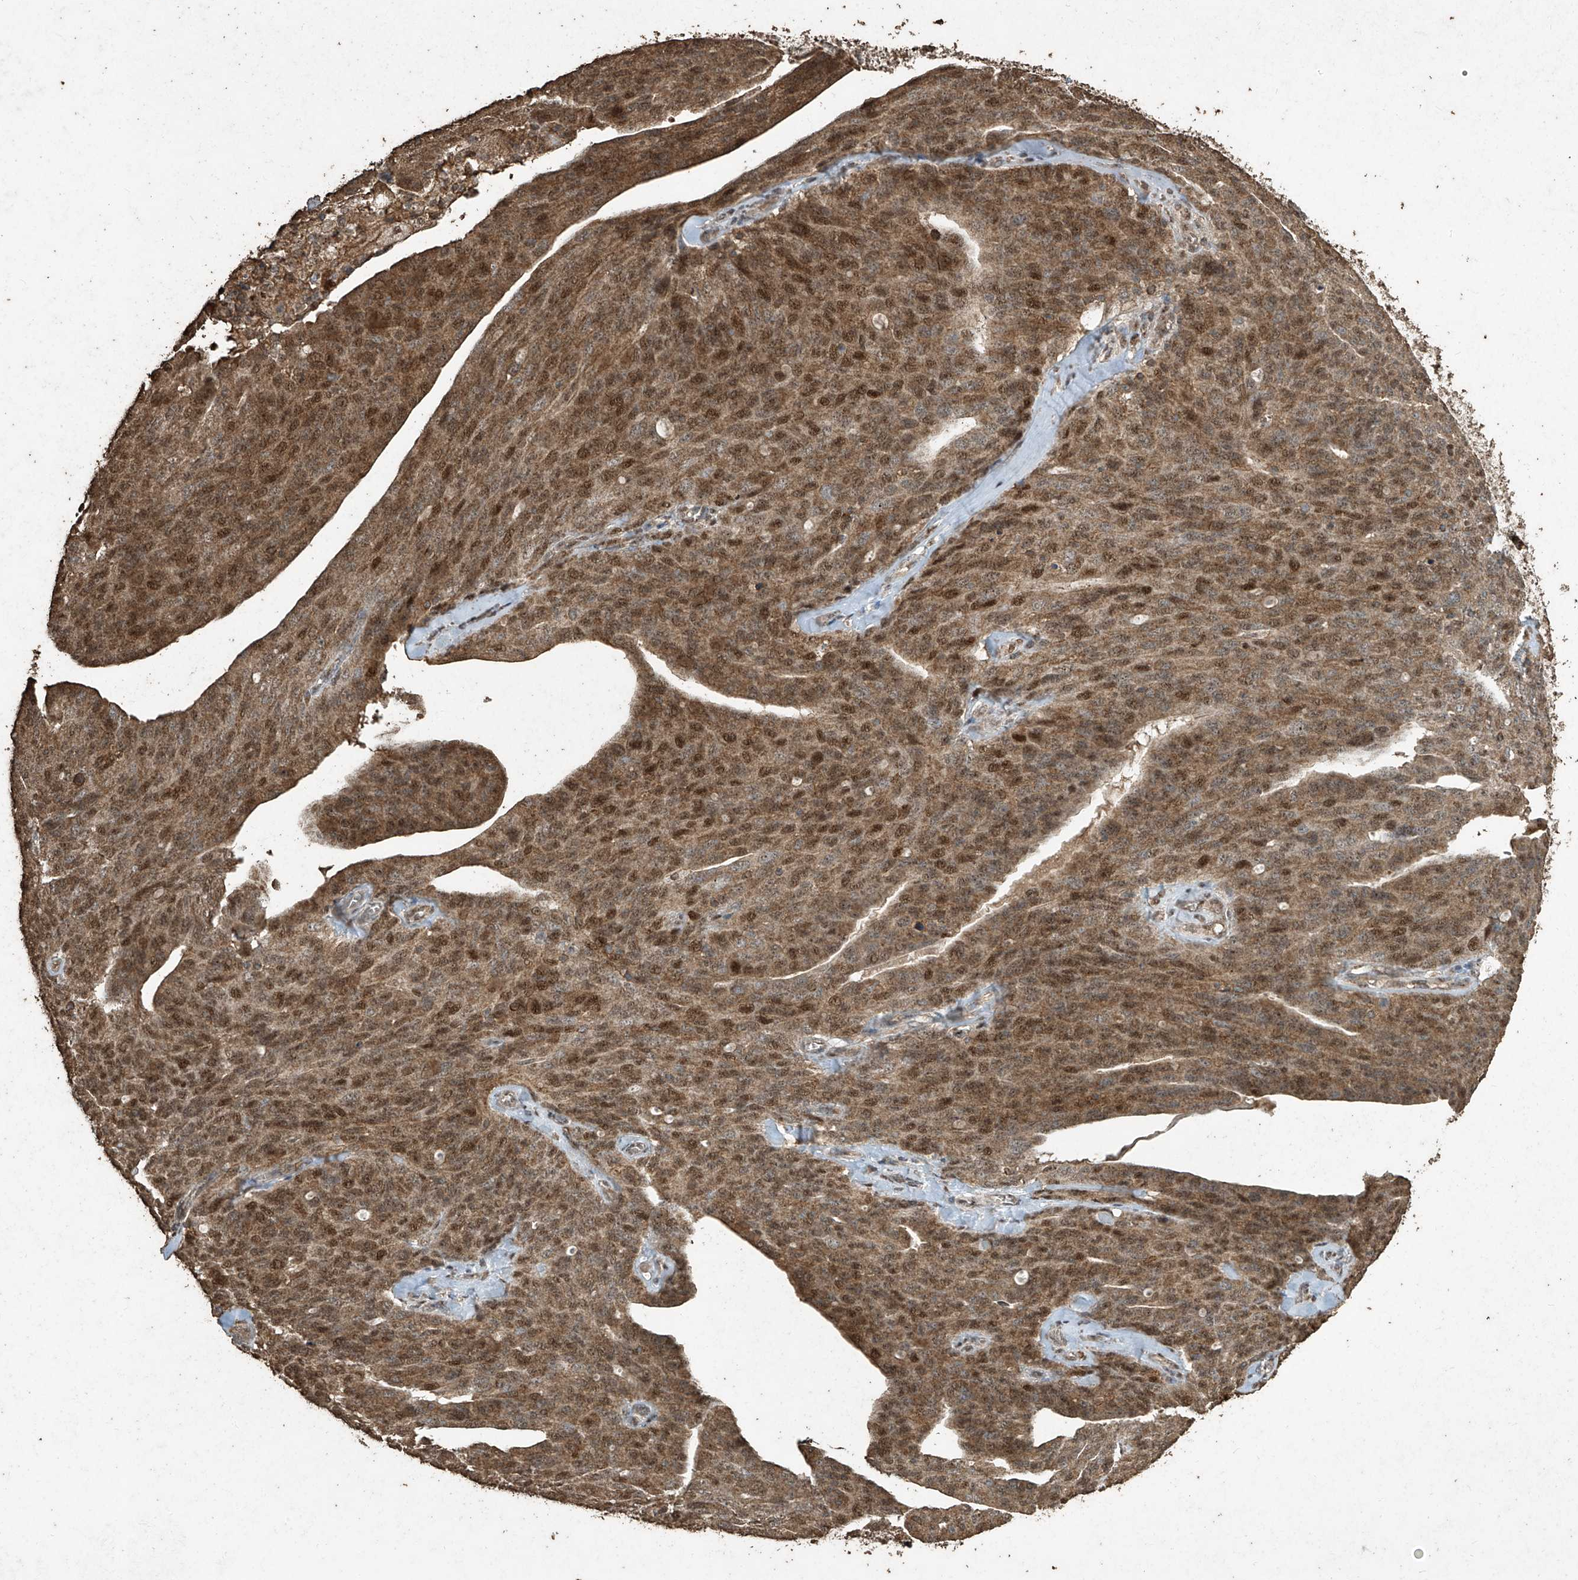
{"staining": {"intensity": "moderate", "quantity": ">75%", "location": "cytoplasmic/membranous,nuclear"}, "tissue": "ovarian cancer", "cell_type": "Tumor cells", "image_type": "cancer", "snomed": [{"axis": "morphology", "description": "Carcinoma, endometroid"}, {"axis": "topography", "description": "Ovary"}], "caption": "DAB (3,3'-diaminobenzidine) immunohistochemical staining of endometroid carcinoma (ovarian) displays moderate cytoplasmic/membranous and nuclear protein positivity in approximately >75% of tumor cells.", "gene": "ERBB3", "patient": {"sex": "female", "age": 60}}